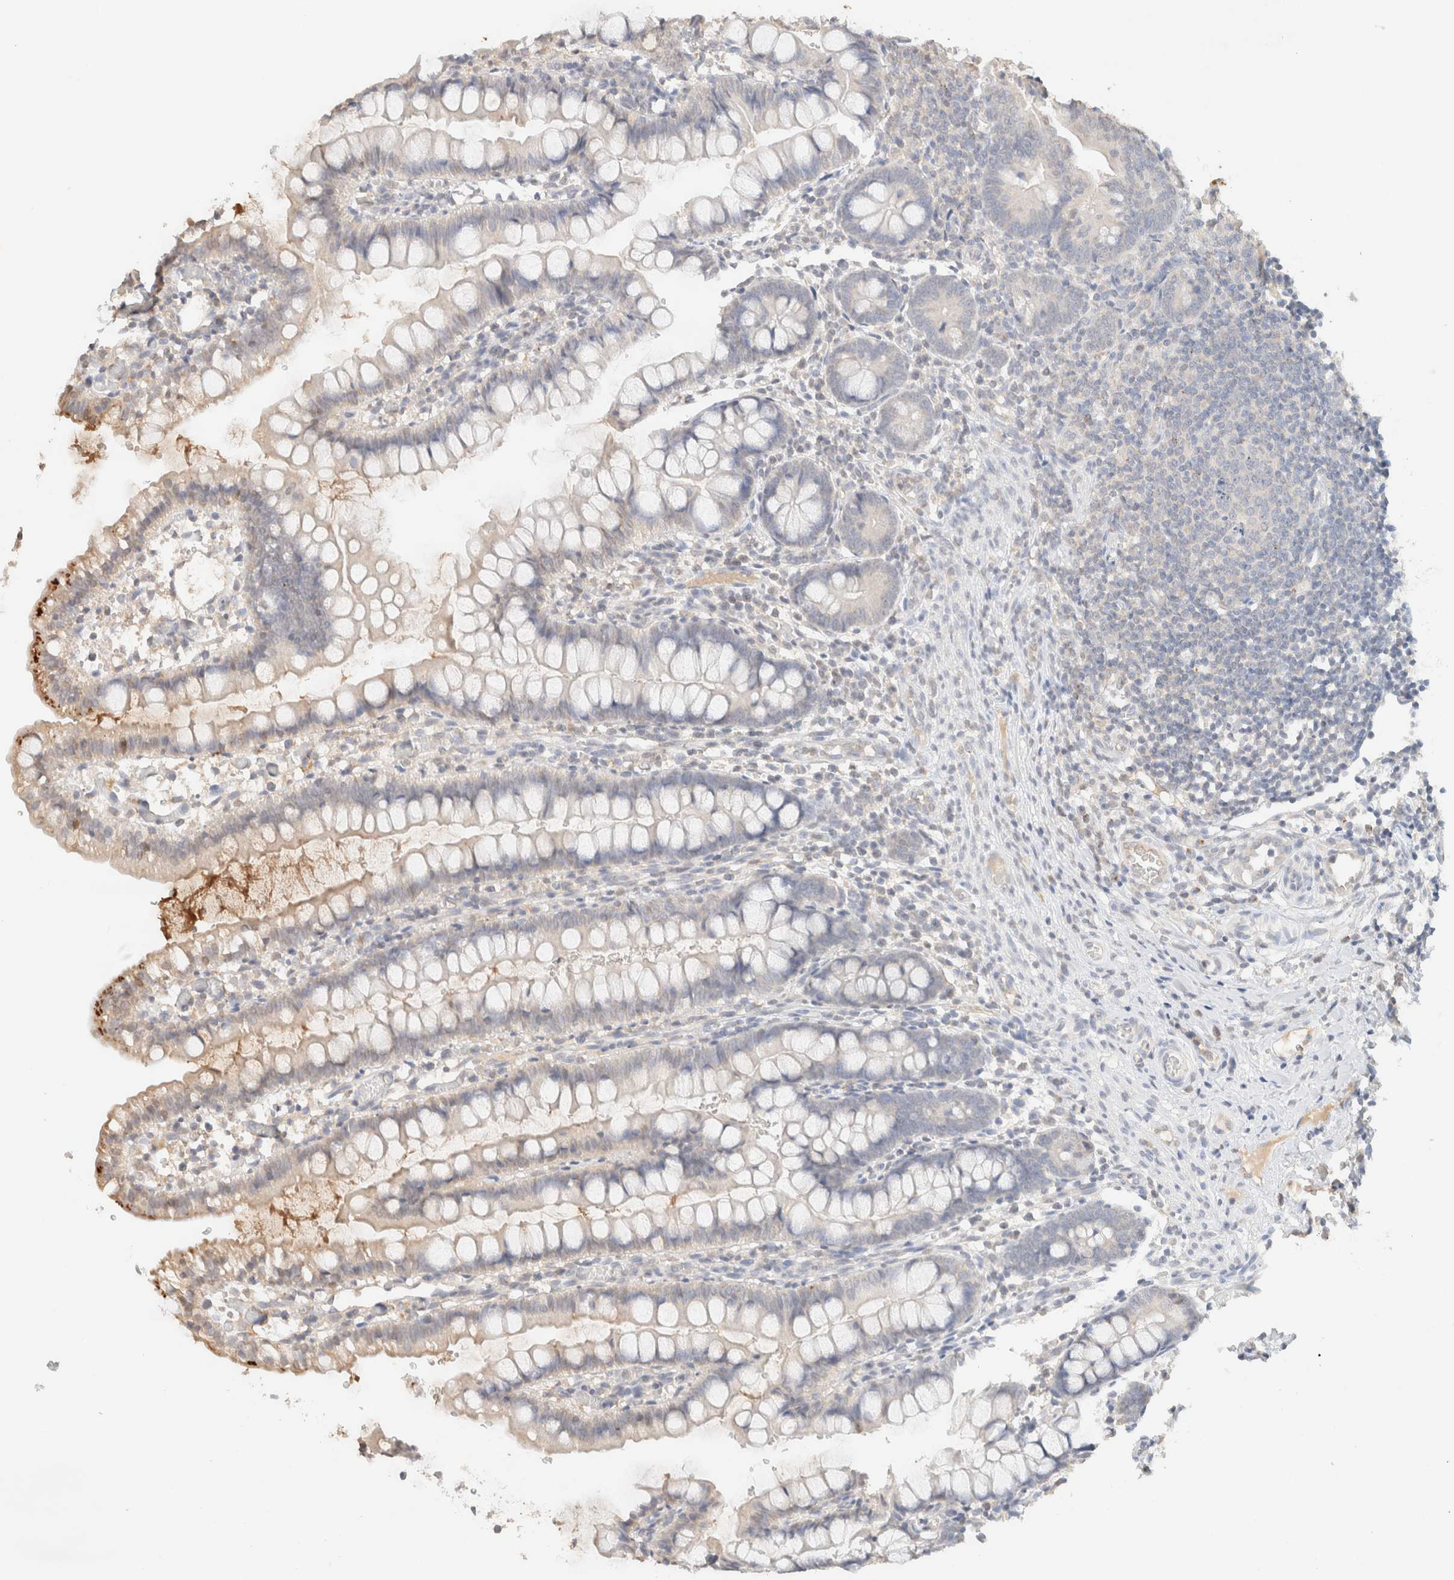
{"staining": {"intensity": "moderate", "quantity": "<25%", "location": "cytoplasmic/membranous"}, "tissue": "small intestine", "cell_type": "Glandular cells", "image_type": "normal", "snomed": [{"axis": "morphology", "description": "Normal tissue, NOS"}, {"axis": "morphology", "description": "Developmental malformation"}, {"axis": "topography", "description": "Small intestine"}], "caption": "Protein positivity by immunohistochemistry demonstrates moderate cytoplasmic/membranous positivity in about <25% of glandular cells in unremarkable small intestine. Ihc stains the protein in brown and the nuclei are stained blue.", "gene": "CPA1", "patient": {"sex": "male"}}